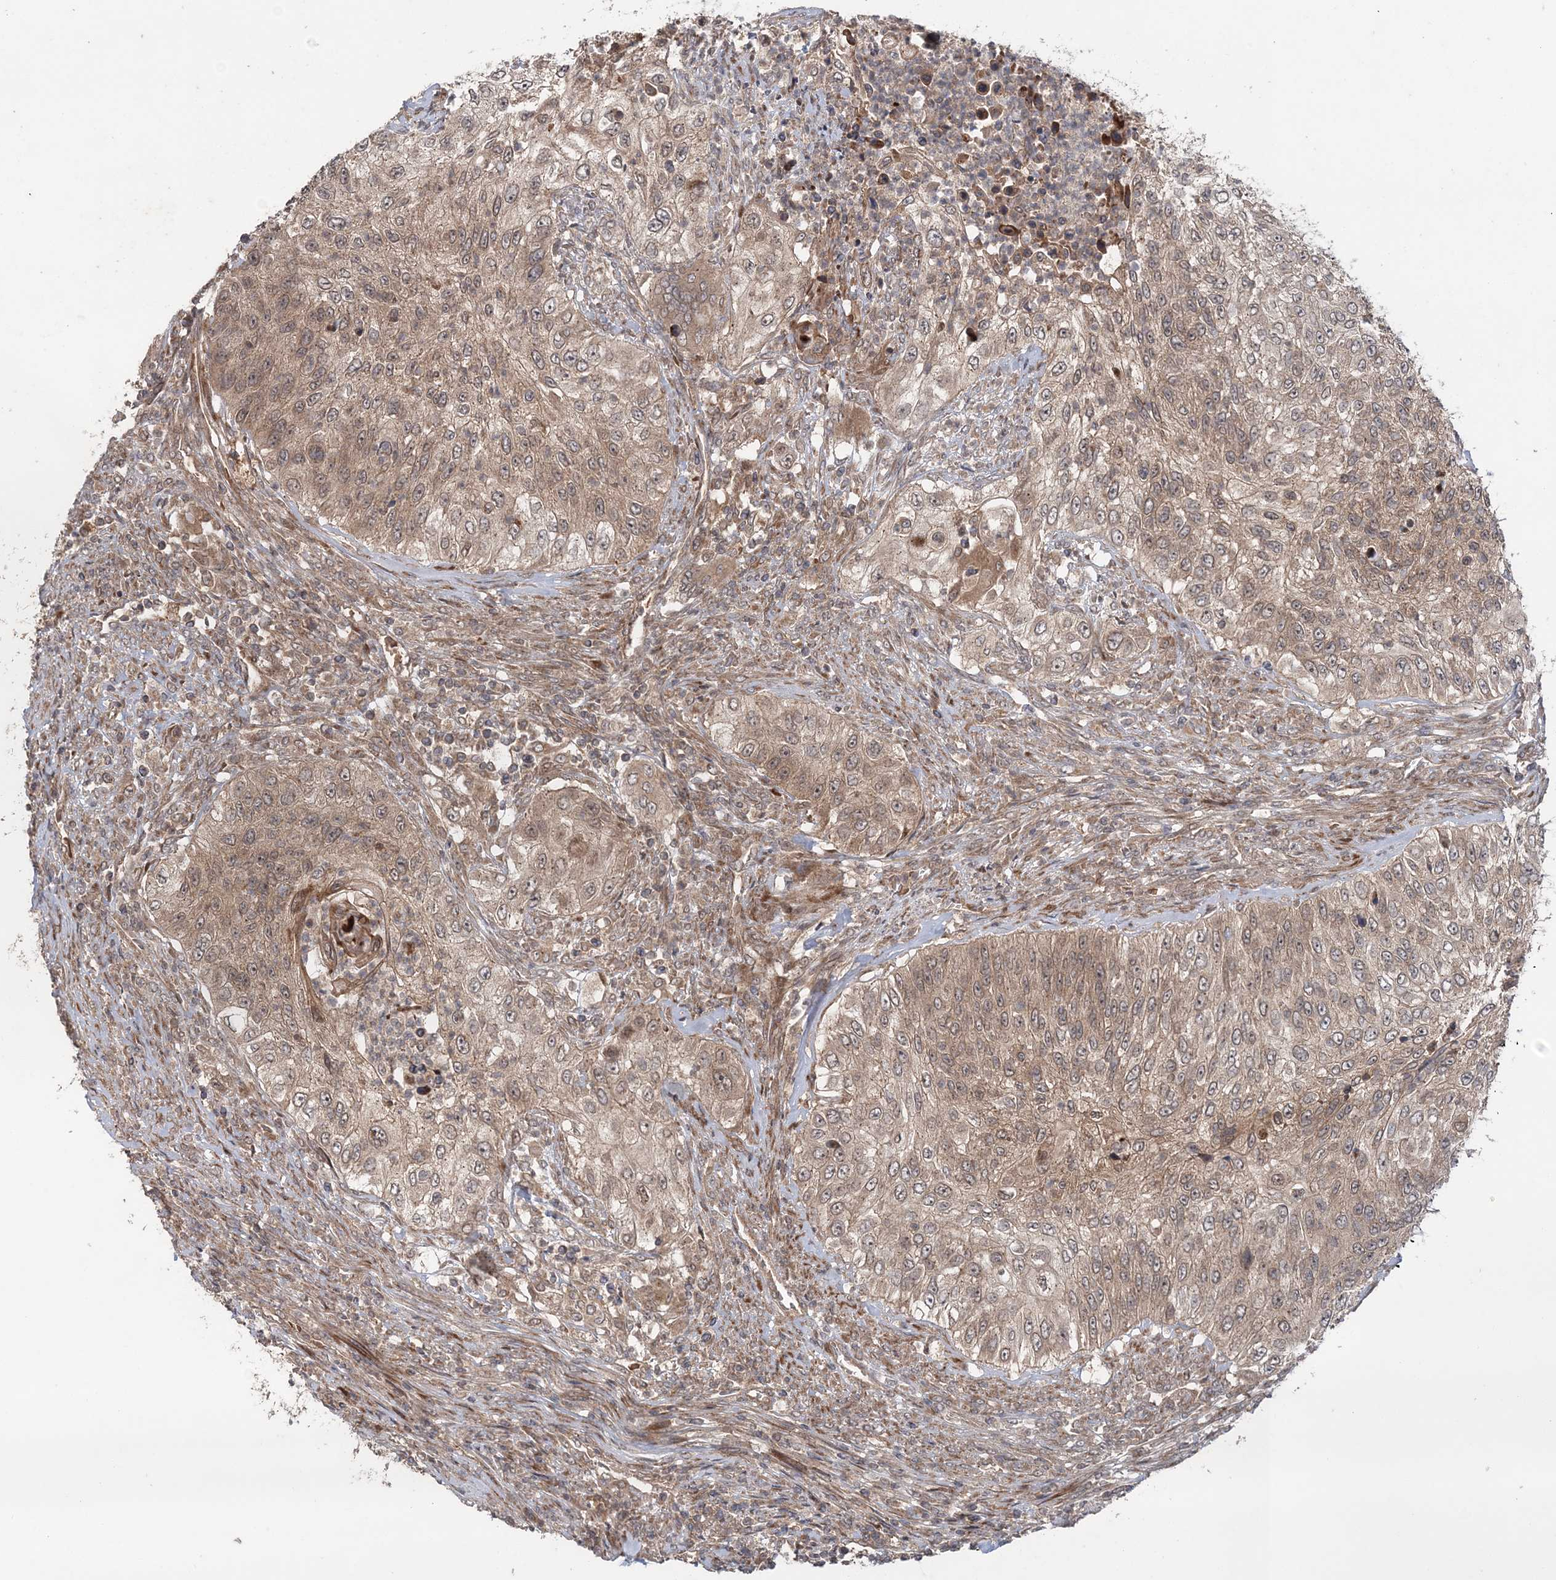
{"staining": {"intensity": "weak", "quantity": ">75%", "location": "cytoplasmic/membranous"}, "tissue": "urothelial cancer", "cell_type": "Tumor cells", "image_type": "cancer", "snomed": [{"axis": "morphology", "description": "Urothelial carcinoma, High grade"}, {"axis": "topography", "description": "Urinary bladder"}], "caption": "Urothelial cancer stained with immunohistochemistry (IHC) shows weak cytoplasmic/membranous staining in about >75% of tumor cells.", "gene": "UBTD2", "patient": {"sex": "female", "age": 60}}